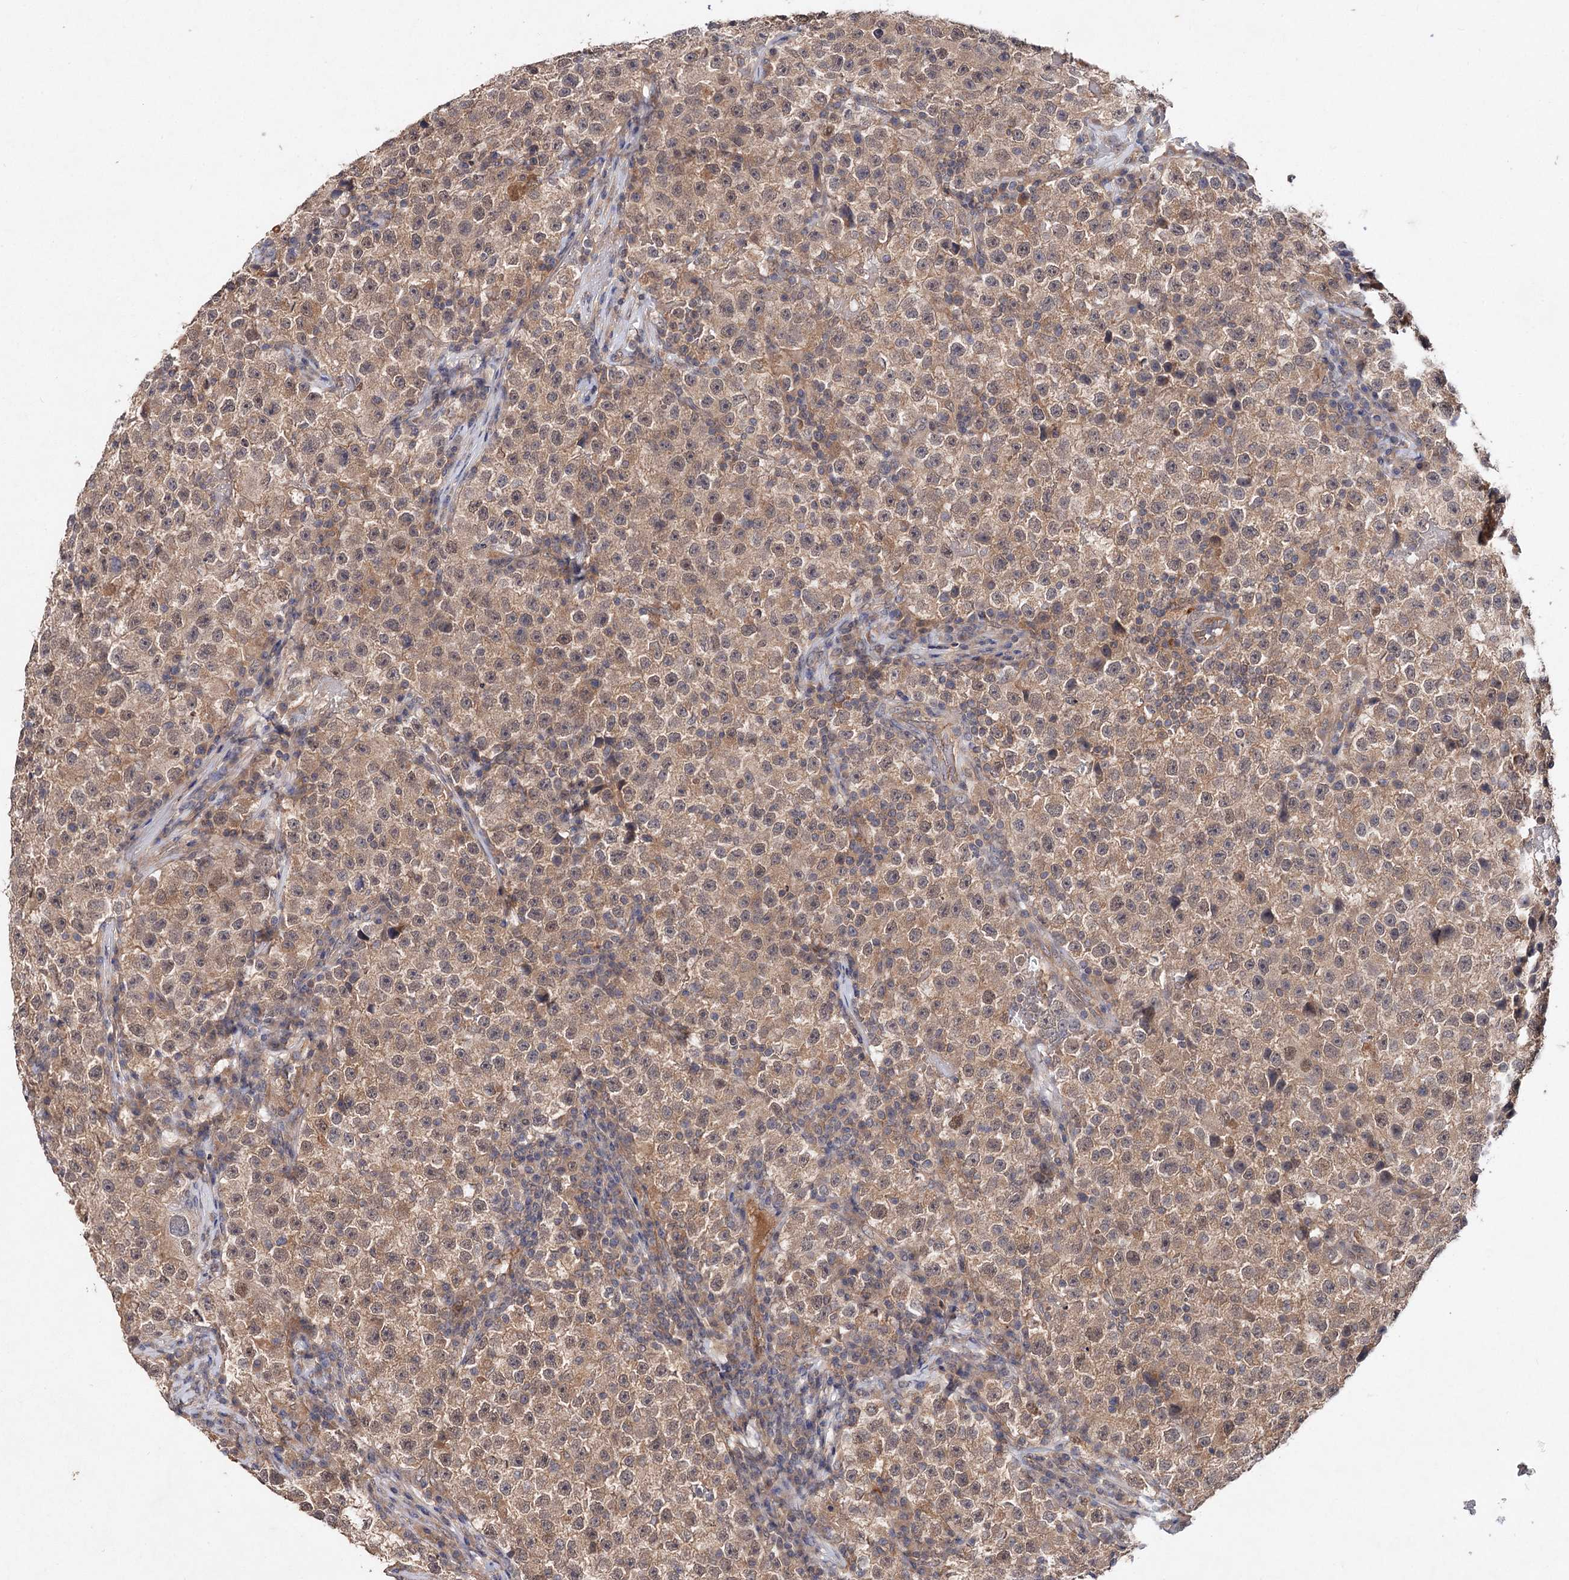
{"staining": {"intensity": "moderate", "quantity": ">75%", "location": "cytoplasmic/membranous,nuclear"}, "tissue": "testis cancer", "cell_type": "Tumor cells", "image_type": "cancer", "snomed": [{"axis": "morphology", "description": "Seminoma, NOS"}, {"axis": "topography", "description": "Testis"}], "caption": "Immunohistochemistry image of human seminoma (testis) stained for a protein (brown), which reveals medium levels of moderate cytoplasmic/membranous and nuclear expression in approximately >75% of tumor cells.", "gene": "NUDCD2", "patient": {"sex": "male", "age": 22}}